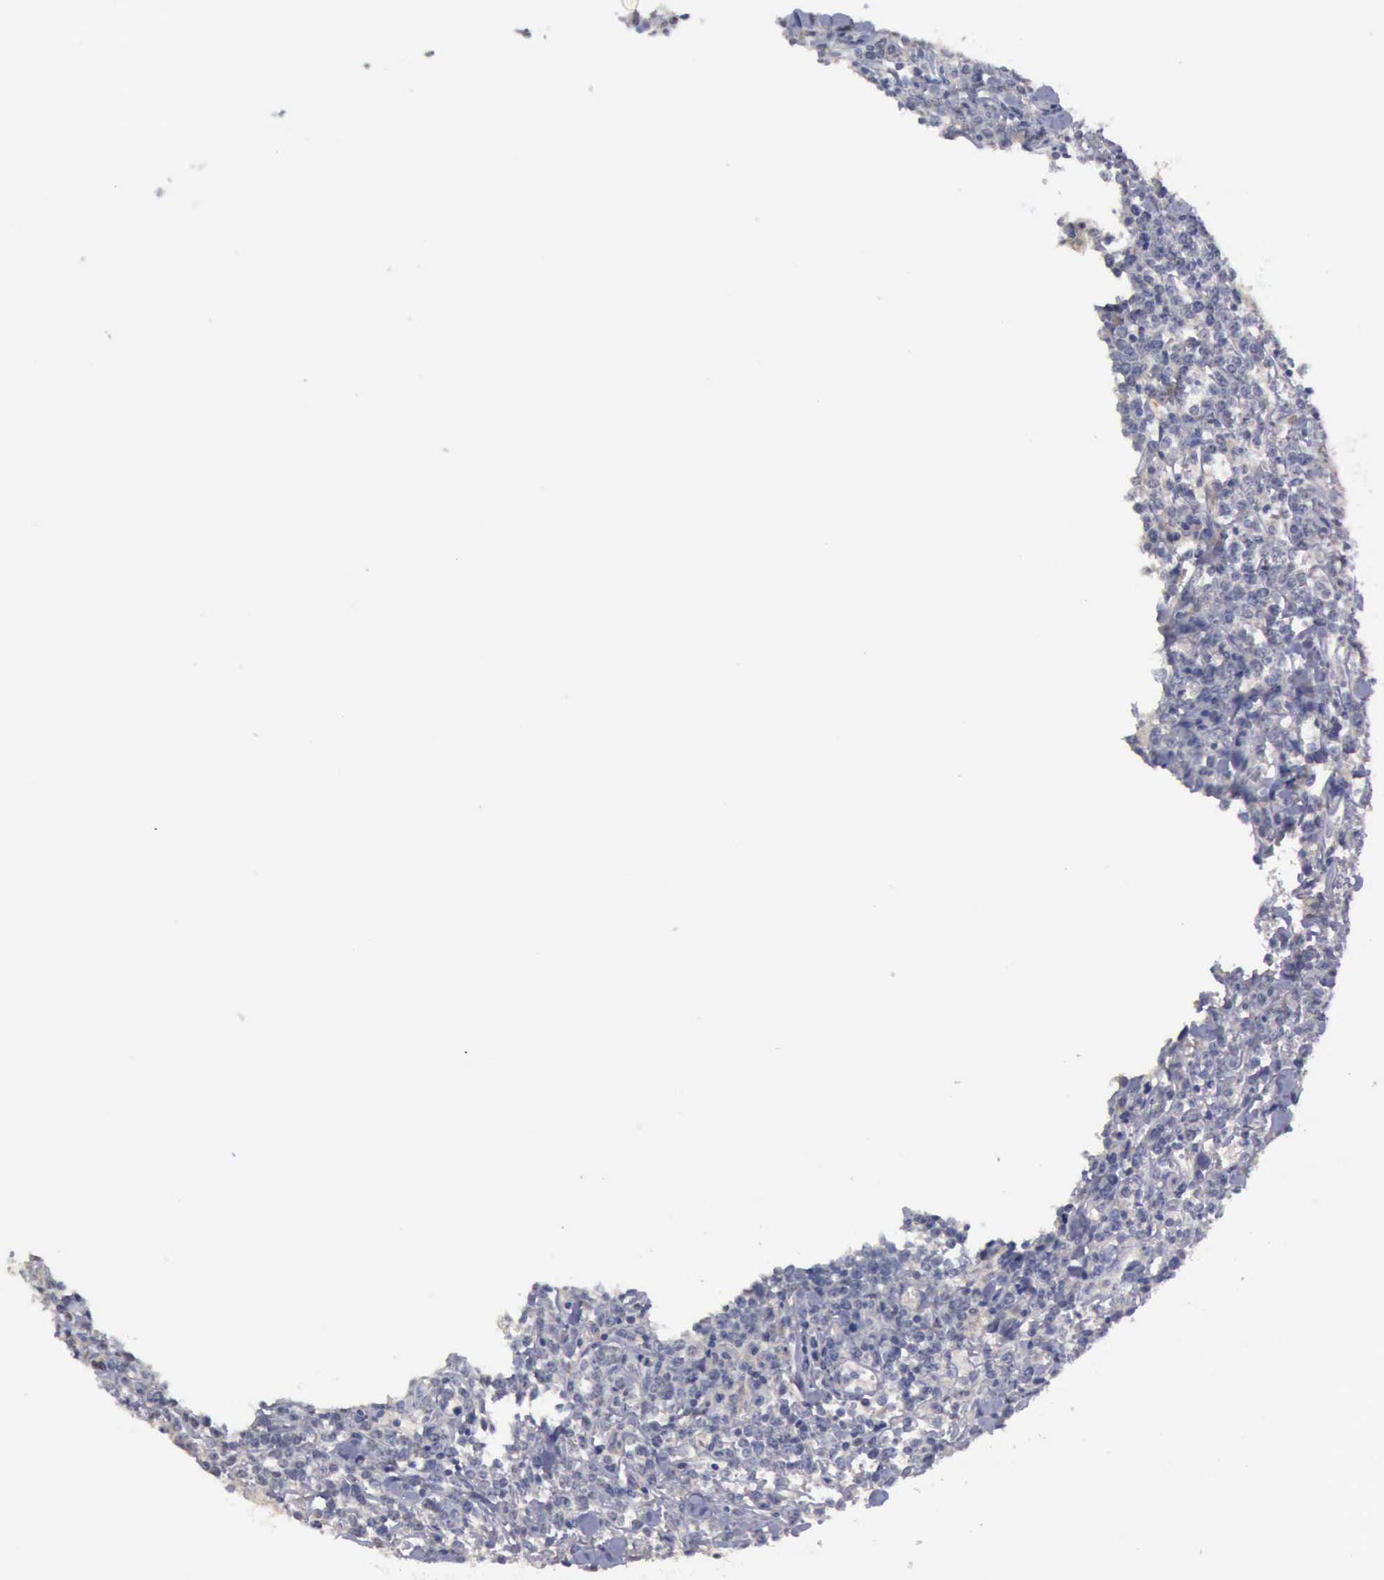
{"staining": {"intensity": "negative", "quantity": "none", "location": "none"}, "tissue": "lymphoma", "cell_type": "Tumor cells", "image_type": "cancer", "snomed": [{"axis": "morphology", "description": "Malignant lymphoma, non-Hodgkin's type, High grade"}, {"axis": "topography", "description": "Small intestine"}, {"axis": "topography", "description": "Colon"}], "caption": "Immunohistochemistry micrograph of human lymphoma stained for a protein (brown), which shows no positivity in tumor cells. Brightfield microscopy of immunohistochemistry stained with DAB (3,3'-diaminobenzidine) (brown) and hematoxylin (blue), captured at high magnification.", "gene": "PHKA1", "patient": {"sex": "male", "age": 8}}